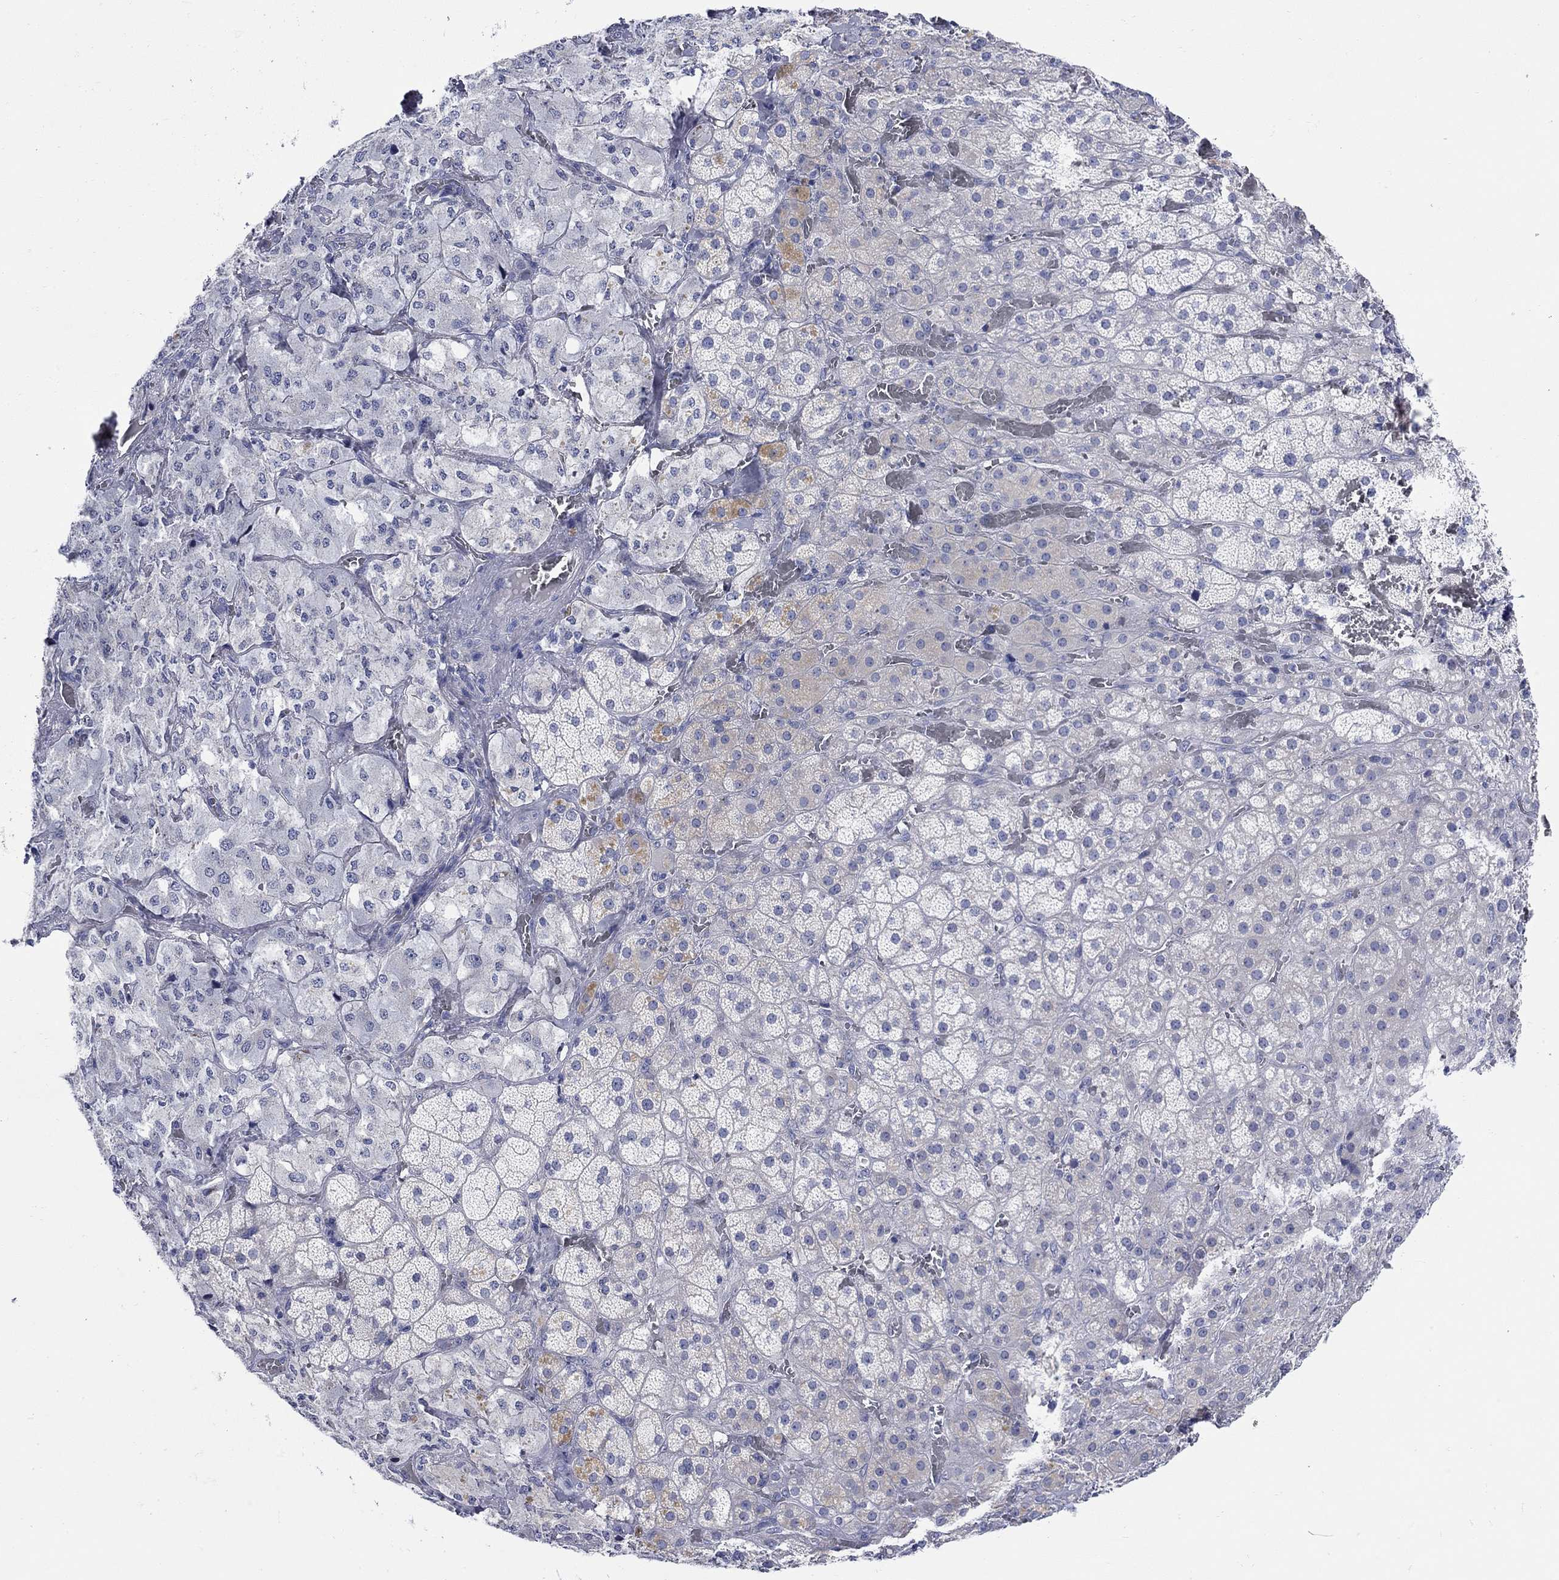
{"staining": {"intensity": "weak", "quantity": "<25%", "location": "cytoplasmic/membranous"}, "tissue": "adrenal gland", "cell_type": "Glandular cells", "image_type": "normal", "snomed": [{"axis": "morphology", "description": "Normal tissue, NOS"}, {"axis": "topography", "description": "Adrenal gland"}], "caption": "Immunohistochemistry (IHC) of unremarkable adrenal gland demonstrates no expression in glandular cells.", "gene": "KRT222", "patient": {"sex": "male", "age": 57}}